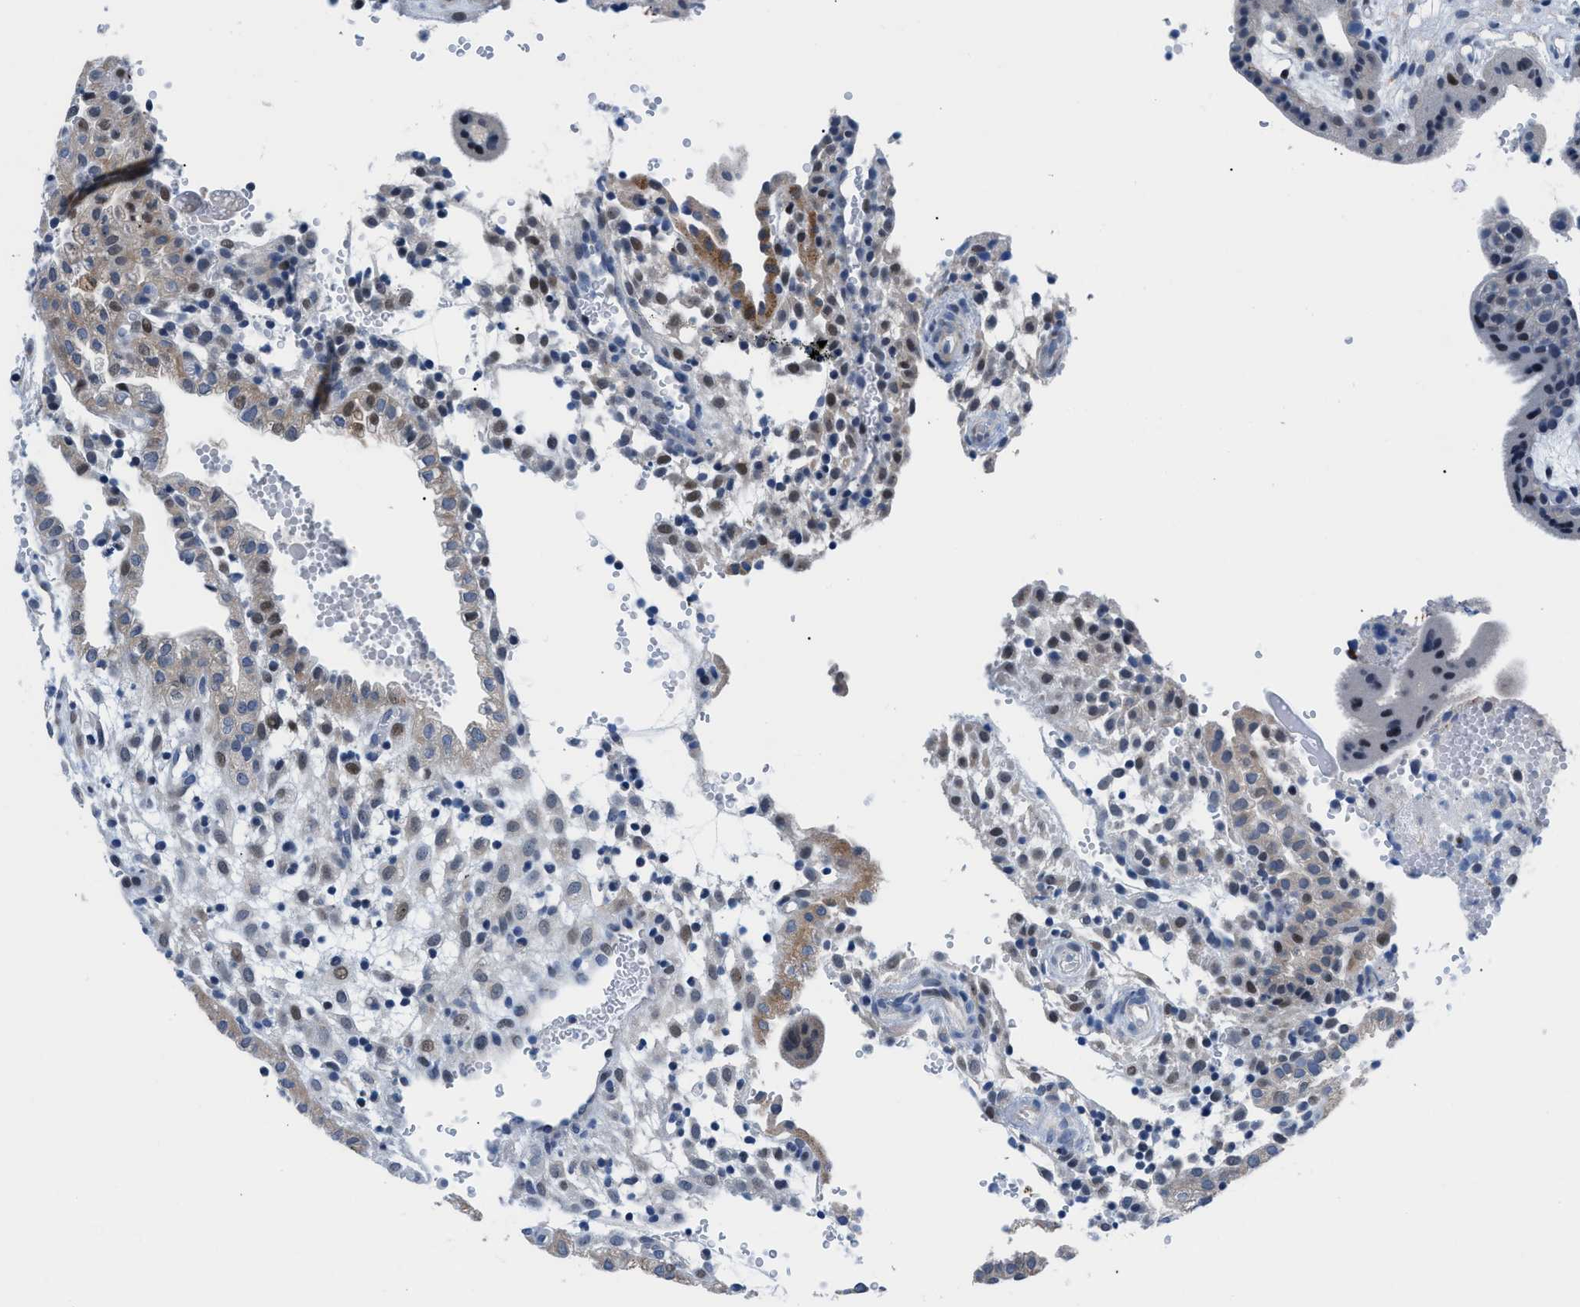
{"staining": {"intensity": "weak", "quantity": "25%-75%", "location": "cytoplasmic/membranous"}, "tissue": "placenta", "cell_type": "Decidual cells", "image_type": "normal", "snomed": [{"axis": "morphology", "description": "Normal tissue, NOS"}, {"axis": "topography", "description": "Placenta"}], "caption": "Decidual cells display weak cytoplasmic/membranous staining in about 25%-75% of cells in unremarkable placenta. (Brightfield microscopy of DAB IHC at high magnification).", "gene": "UAP1", "patient": {"sex": "female", "age": 18}}